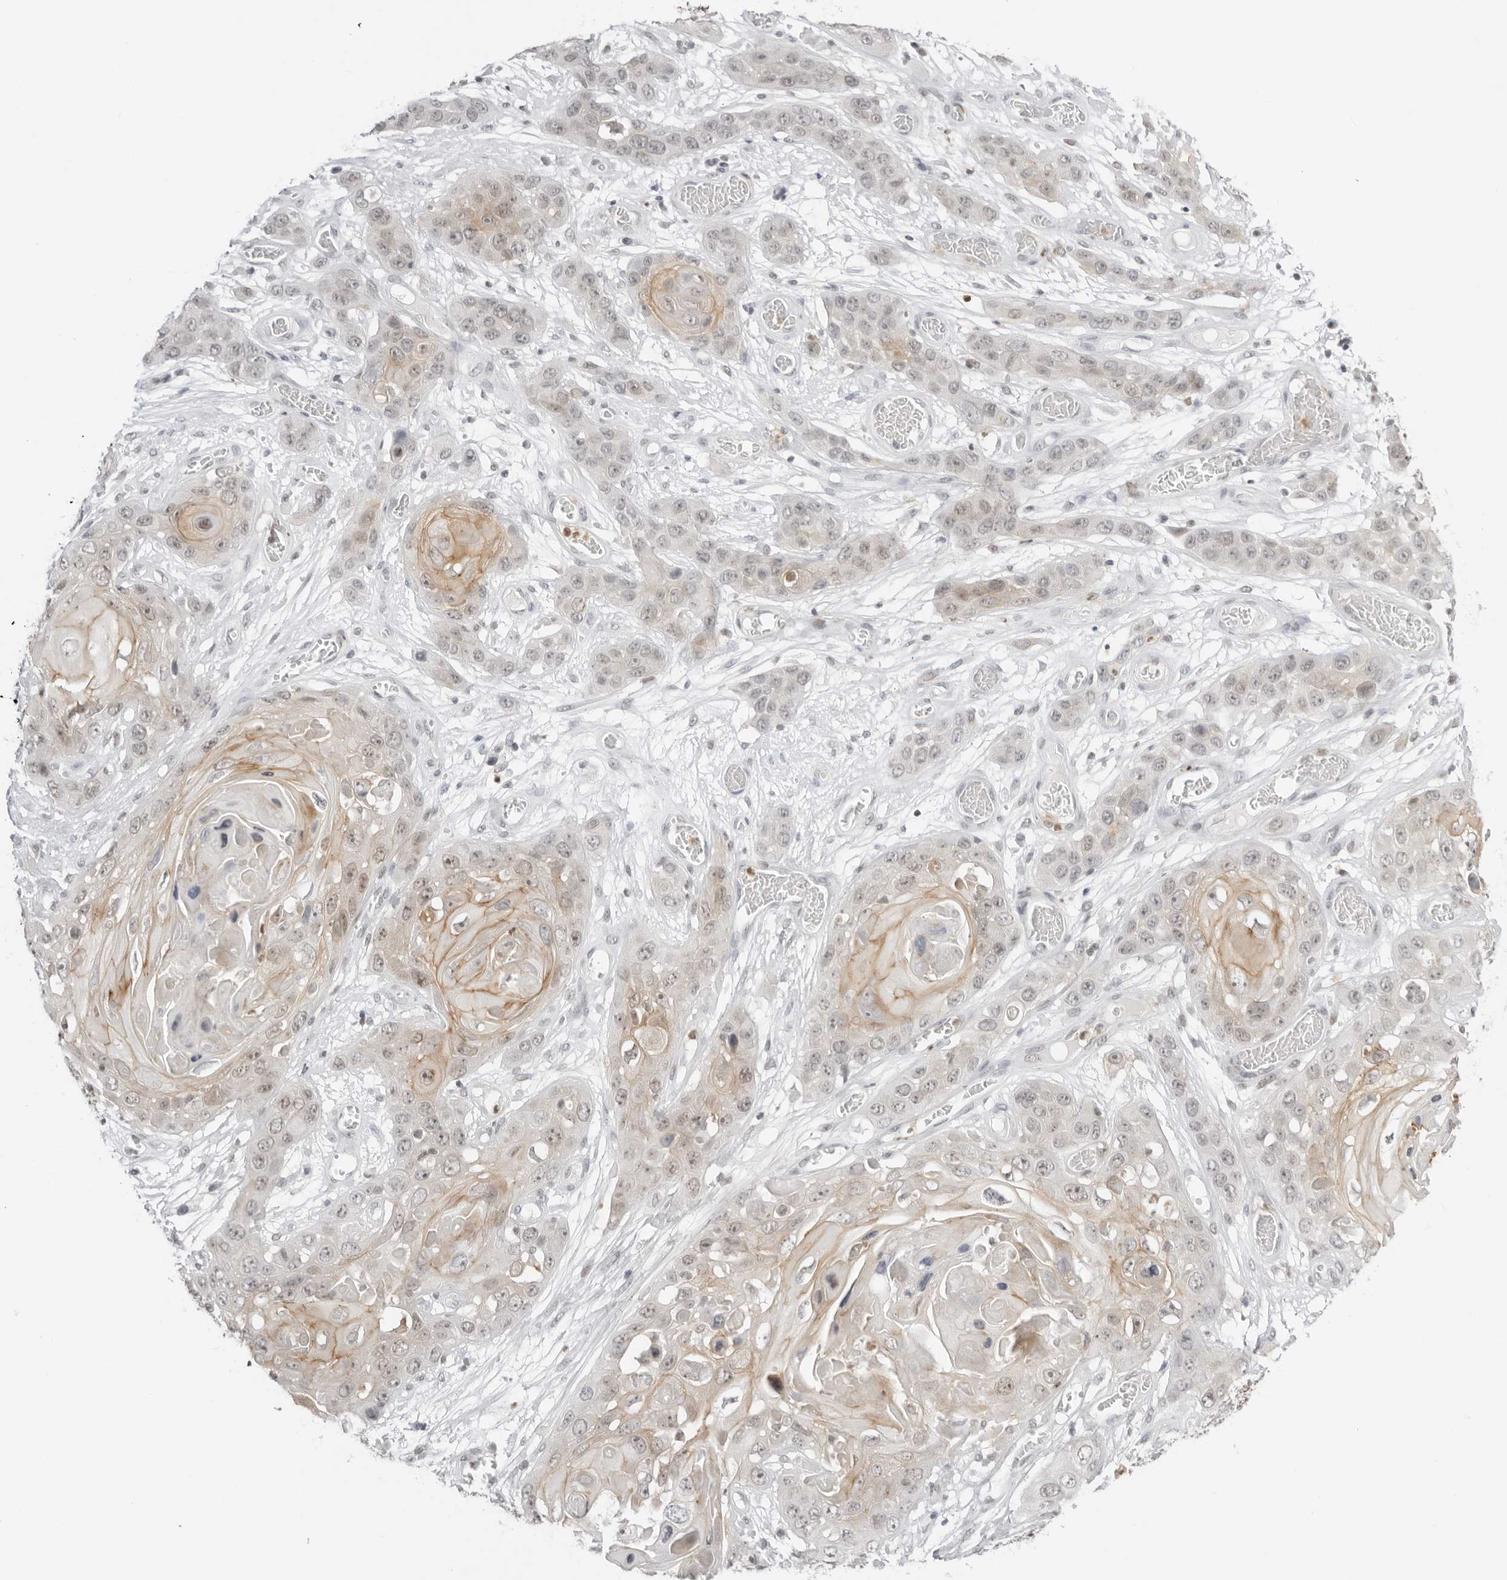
{"staining": {"intensity": "moderate", "quantity": "25%-75%", "location": "cytoplasmic/membranous,nuclear"}, "tissue": "skin cancer", "cell_type": "Tumor cells", "image_type": "cancer", "snomed": [{"axis": "morphology", "description": "Squamous cell carcinoma, NOS"}, {"axis": "topography", "description": "Skin"}], "caption": "There is medium levels of moderate cytoplasmic/membranous and nuclear expression in tumor cells of skin cancer (squamous cell carcinoma), as demonstrated by immunohistochemical staining (brown color).", "gene": "RNF146", "patient": {"sex": "male", "age": 55}}